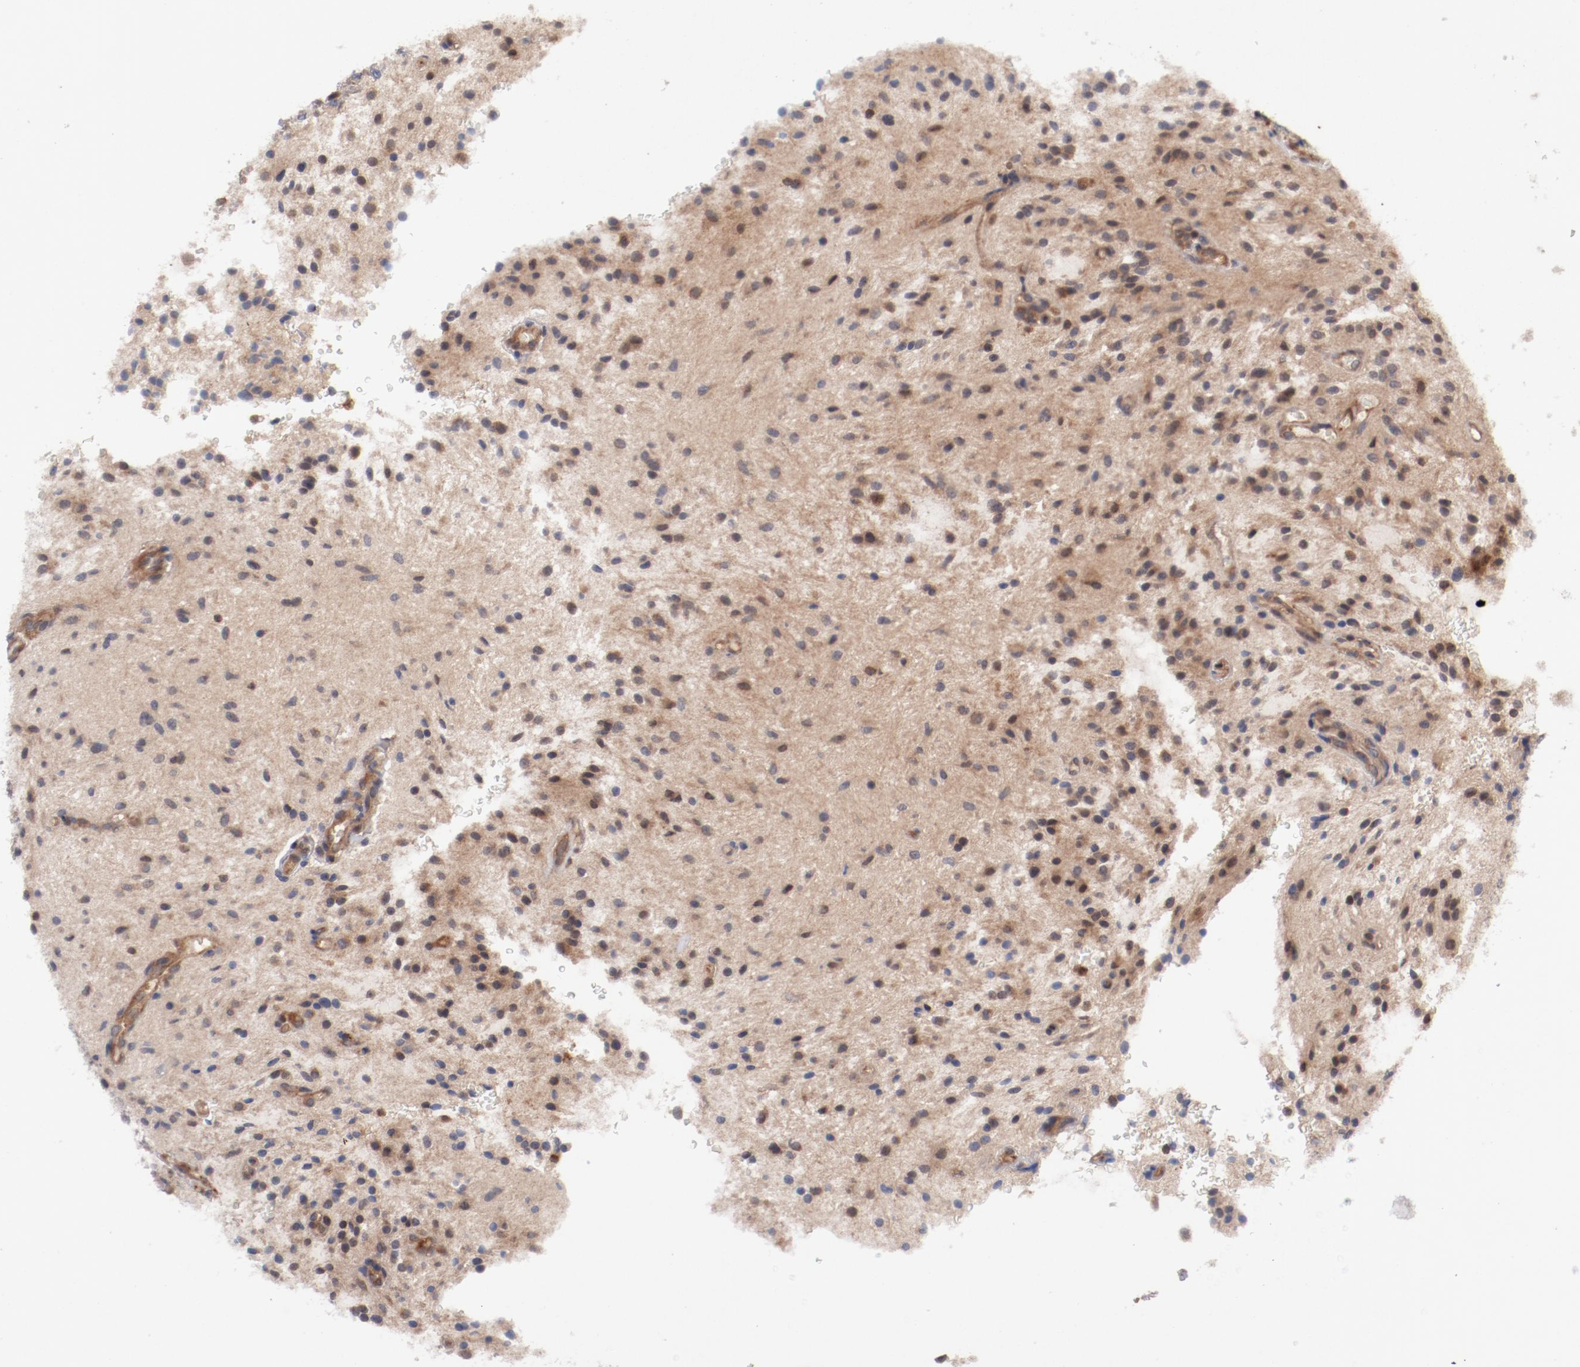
{"staining": {"intensity": "moderate", "quantity": ">75%", "location": "cytoplasmic/membranous"}, "tissue": "glioma", "cell_type": "Tumor cells", "image_type": "cancer", "snomed": [{"axis": "morphology", "description": "Glioma, malignant, NOS"}, {"axis": "topography", "description": "Cerebellum"}], "caption": "The micrograph shows immunohistochemical staining of glioma. There is moderate cytoplasmic/membranous positivity is seen in approximately >75% of tumor cells.", "gene": "GUF1", "patient": {"sex": "female", "age": 10}}